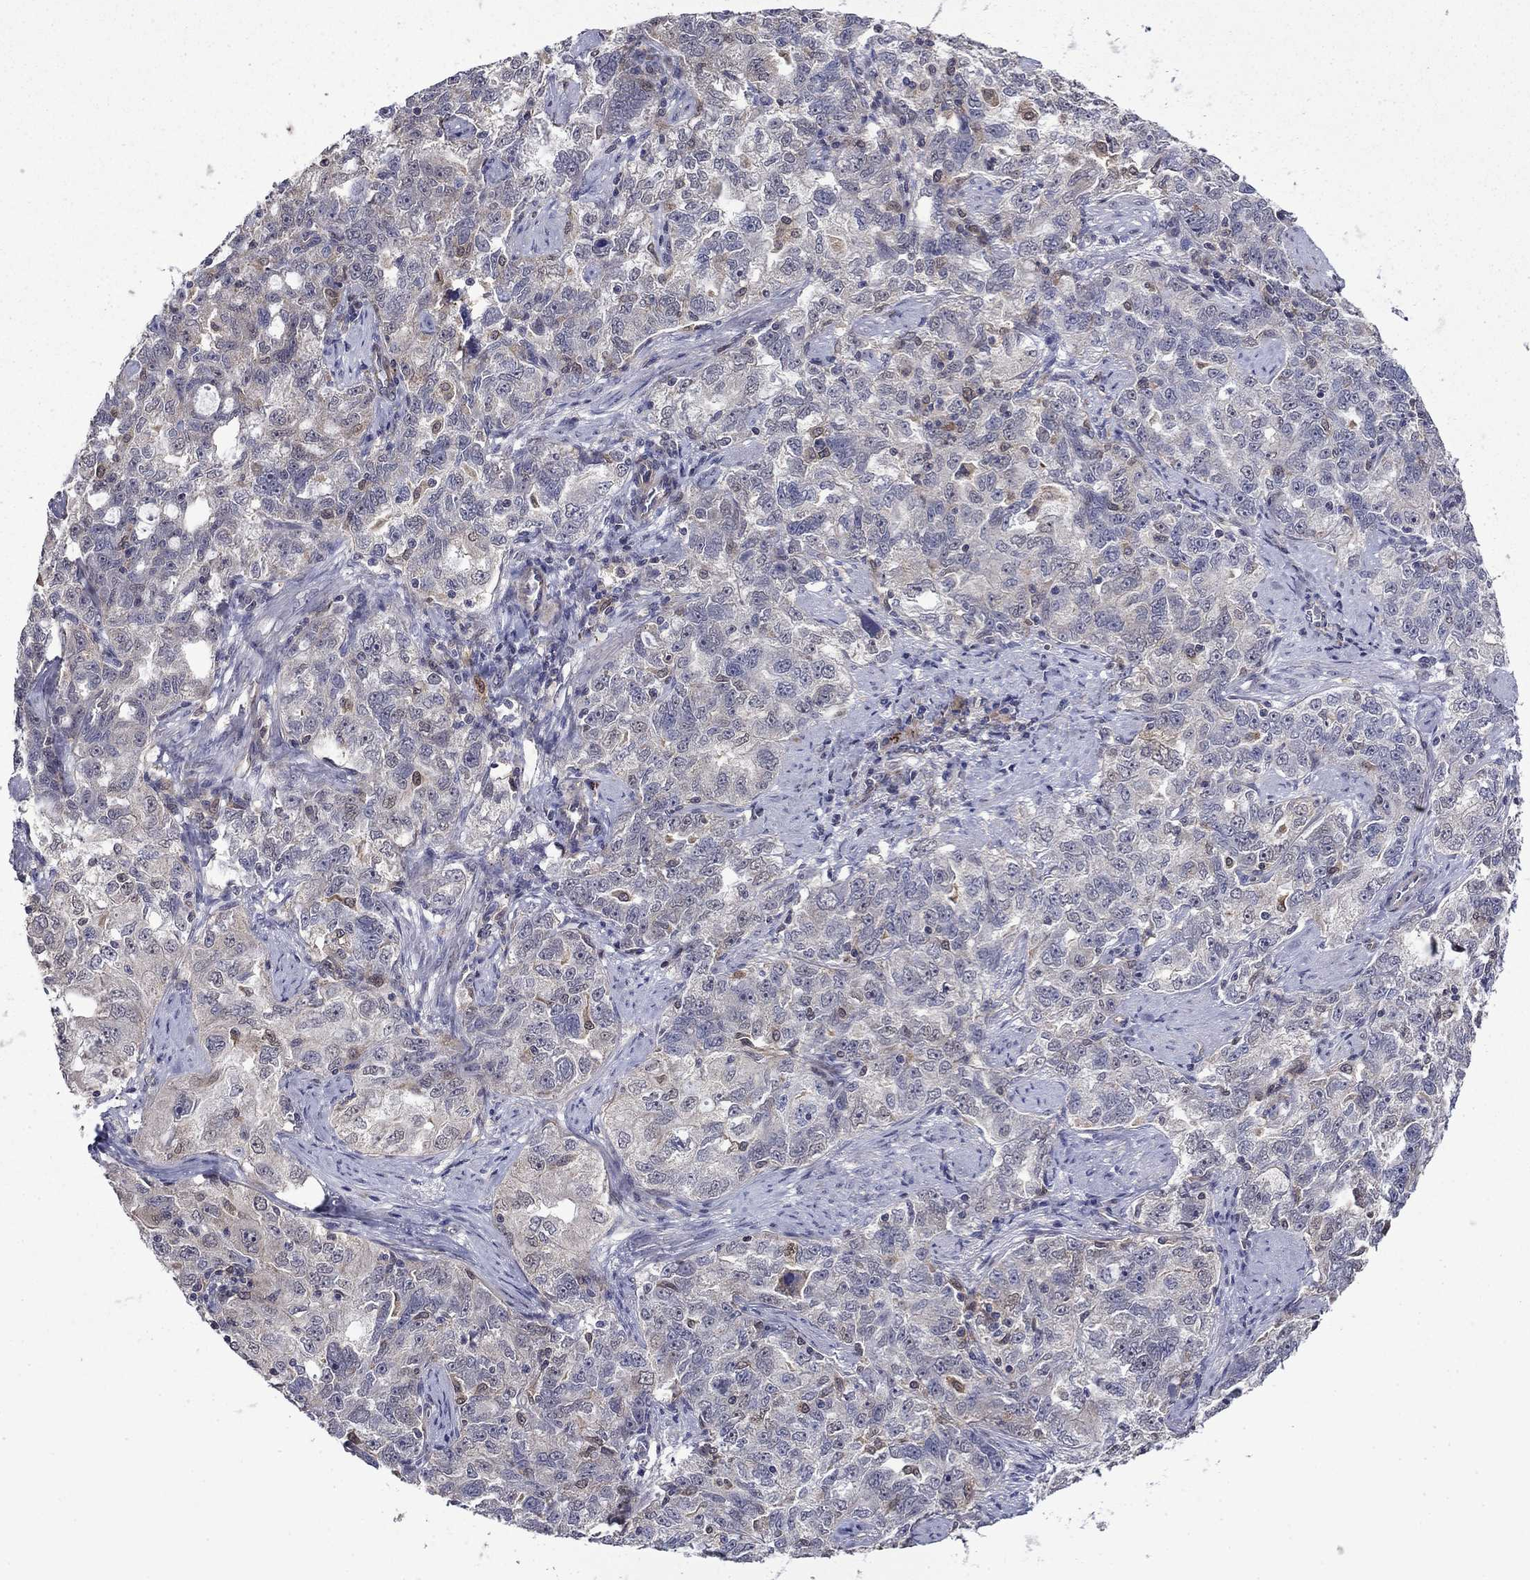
{"staining": {"intensity": "negative", "quantity": "none", "location": "none"}, "tissue": "ovarian cancer", "cell_type": "Tumor cells", "image_type": "cancer", "snomed": [{"axis": "morphology", "description": "Cystadenocarcinoma, serous, NOS"}, {"axis": "topography", "description": "Ovary"}], "caption": "The IHC histopathology image has no significant staining in tumor cells of ovarian serous cystadenocarcinoma tissue.", "gene": "TPMT", "patient": {"sex": "female", "age": 51}}